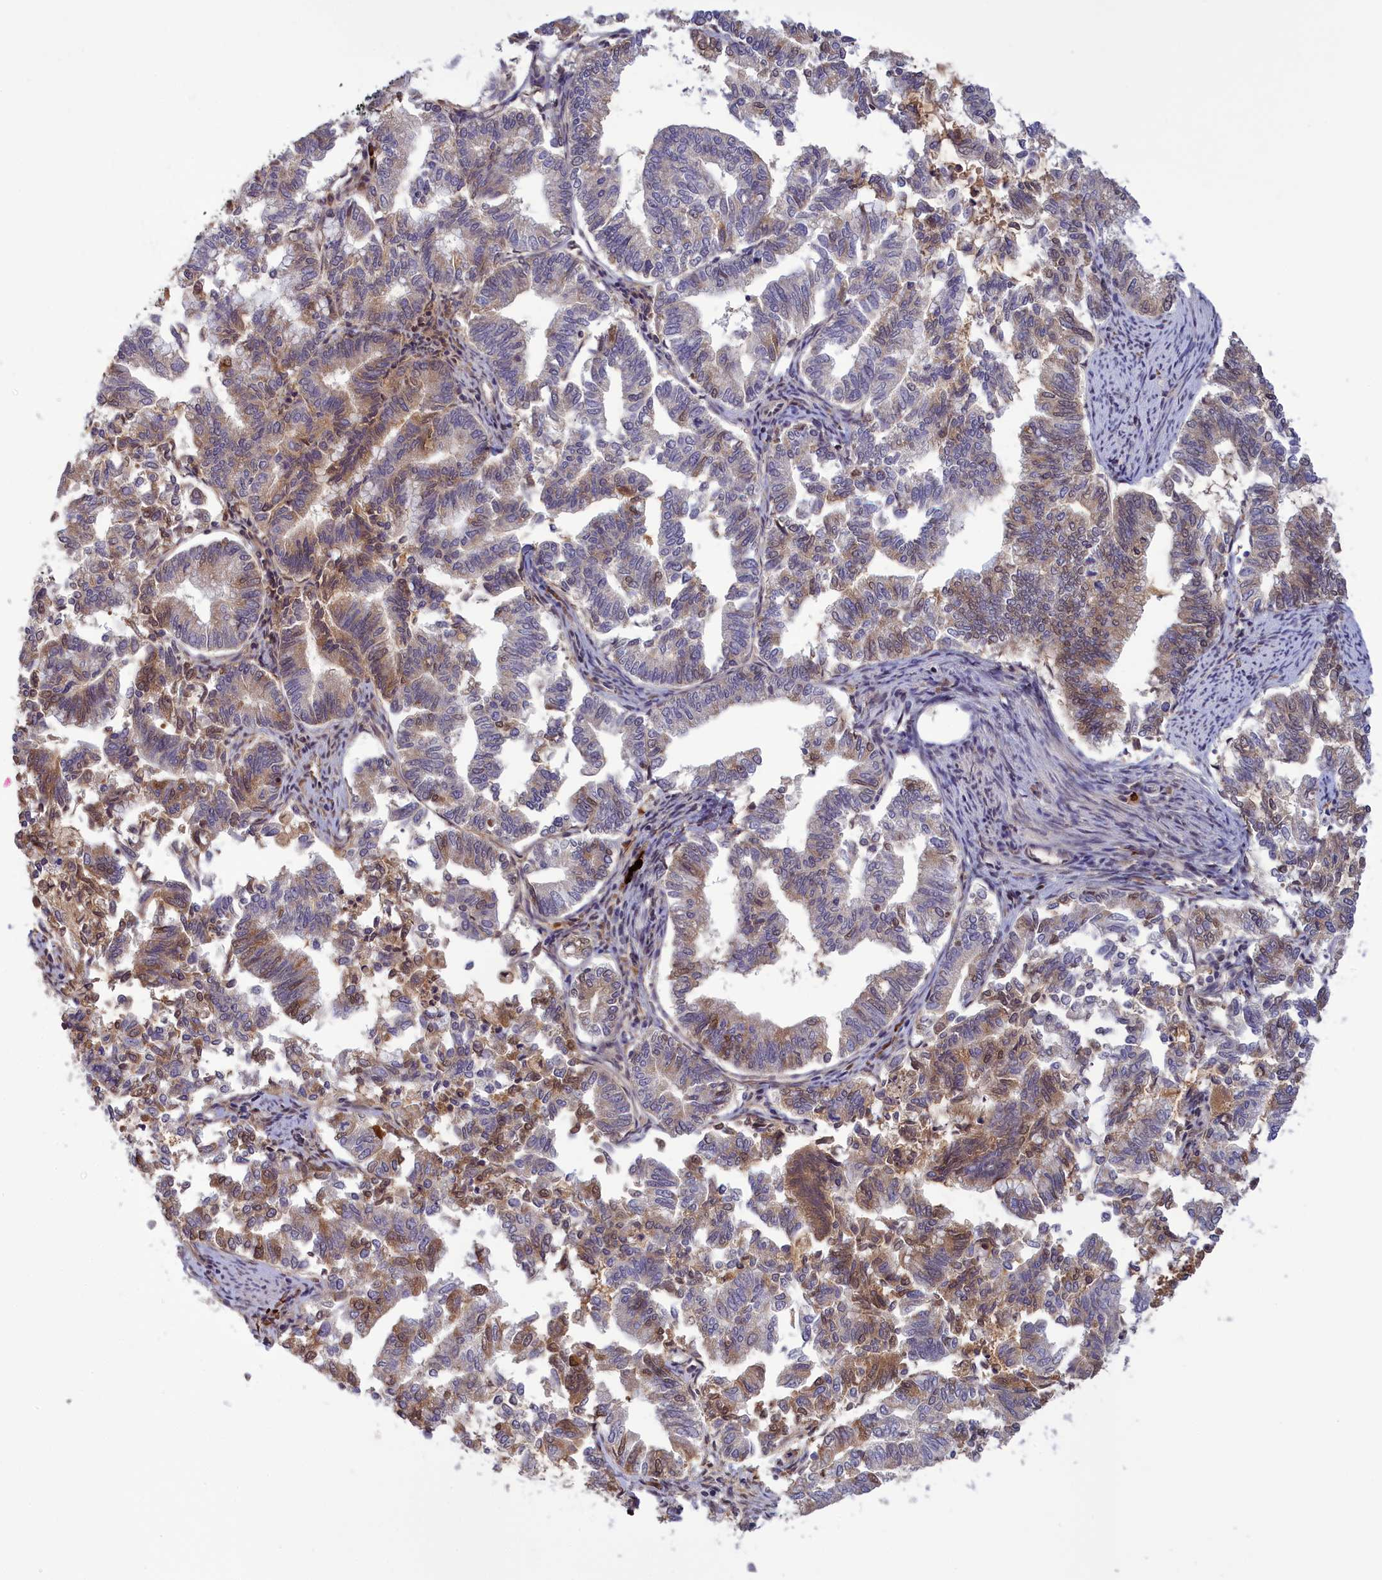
{"staining": {"intensity": "moderate", "quantity": "<25%", "location": "cytoplasmic/membranous,nuclear"}, "tissue": "endometrial cancer", "cell_type": "Tumor cells", "image_type": "cancer", "snomed": [{"axis": "morphology", "description": "Adenocarcinoma, NOS"}, {"axis": "topography", "description": "Endometrium"}], "caption": "A brown stain highlights moderate cytoplasmic/membranous and nuclear staining of a protein in human endometrial cancer tumor cells.", "gene": "RRAD", "patient": {"sex": "female", "age": 79}}